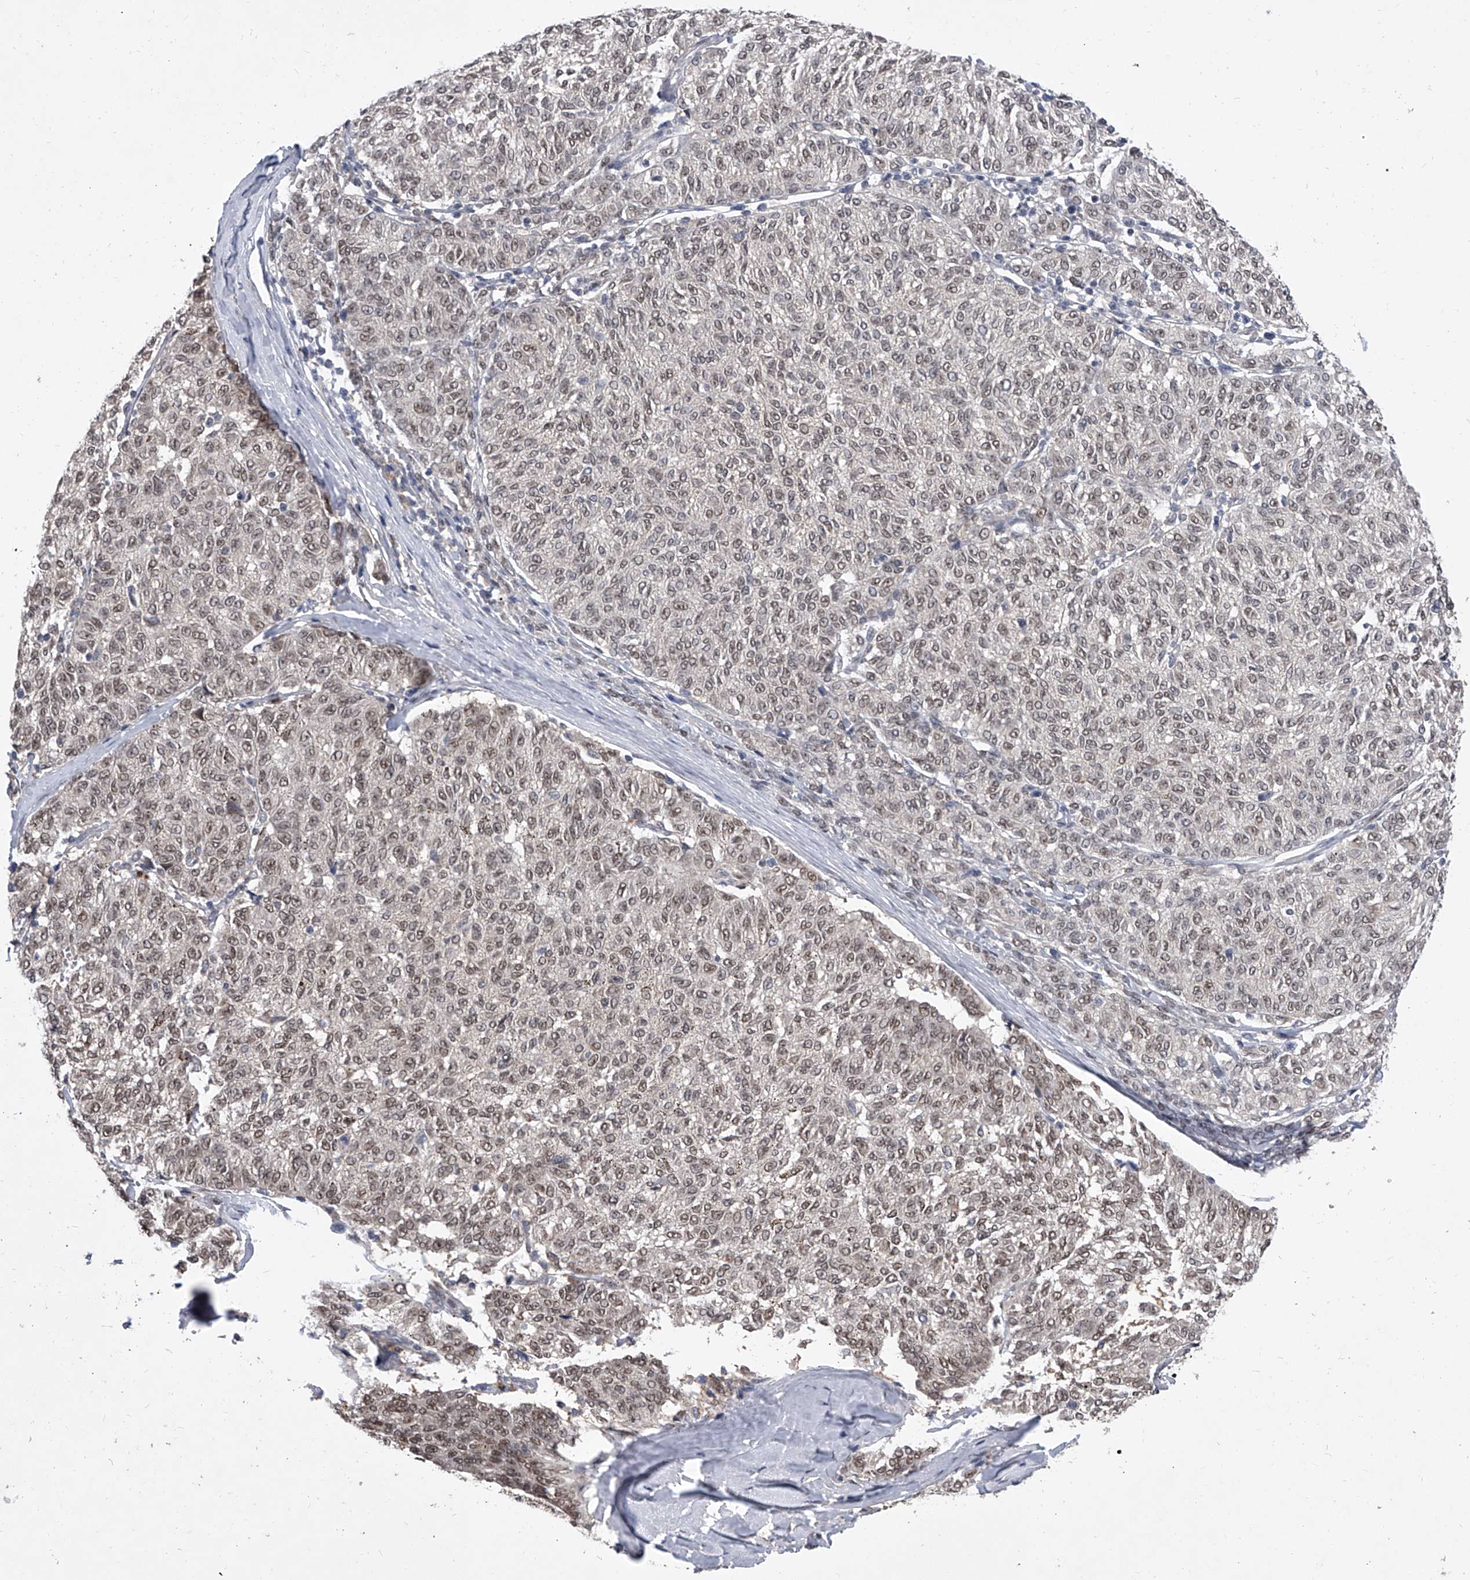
{"staining": {"intensity": "moderate", "quantity": "25%-75%", "location": "nuclear"}, "tissue": "melanoma", "cell_type": "Tumor cells", "image_type": "cancer", "snomed": [{"axis": "morphology", "description": "Malignant melanoma, NOS"}, {"axis": "topography", "description": "Skin"}], "caption": "IHC histopathology image of malignant melanoma stained for a protein (brown), which displays medium levels of moderate nuclear expression in about 25%-75% of tumor cells.", "gene": "BHLHE23", "patient": {"sex": "female", "age": 72}}